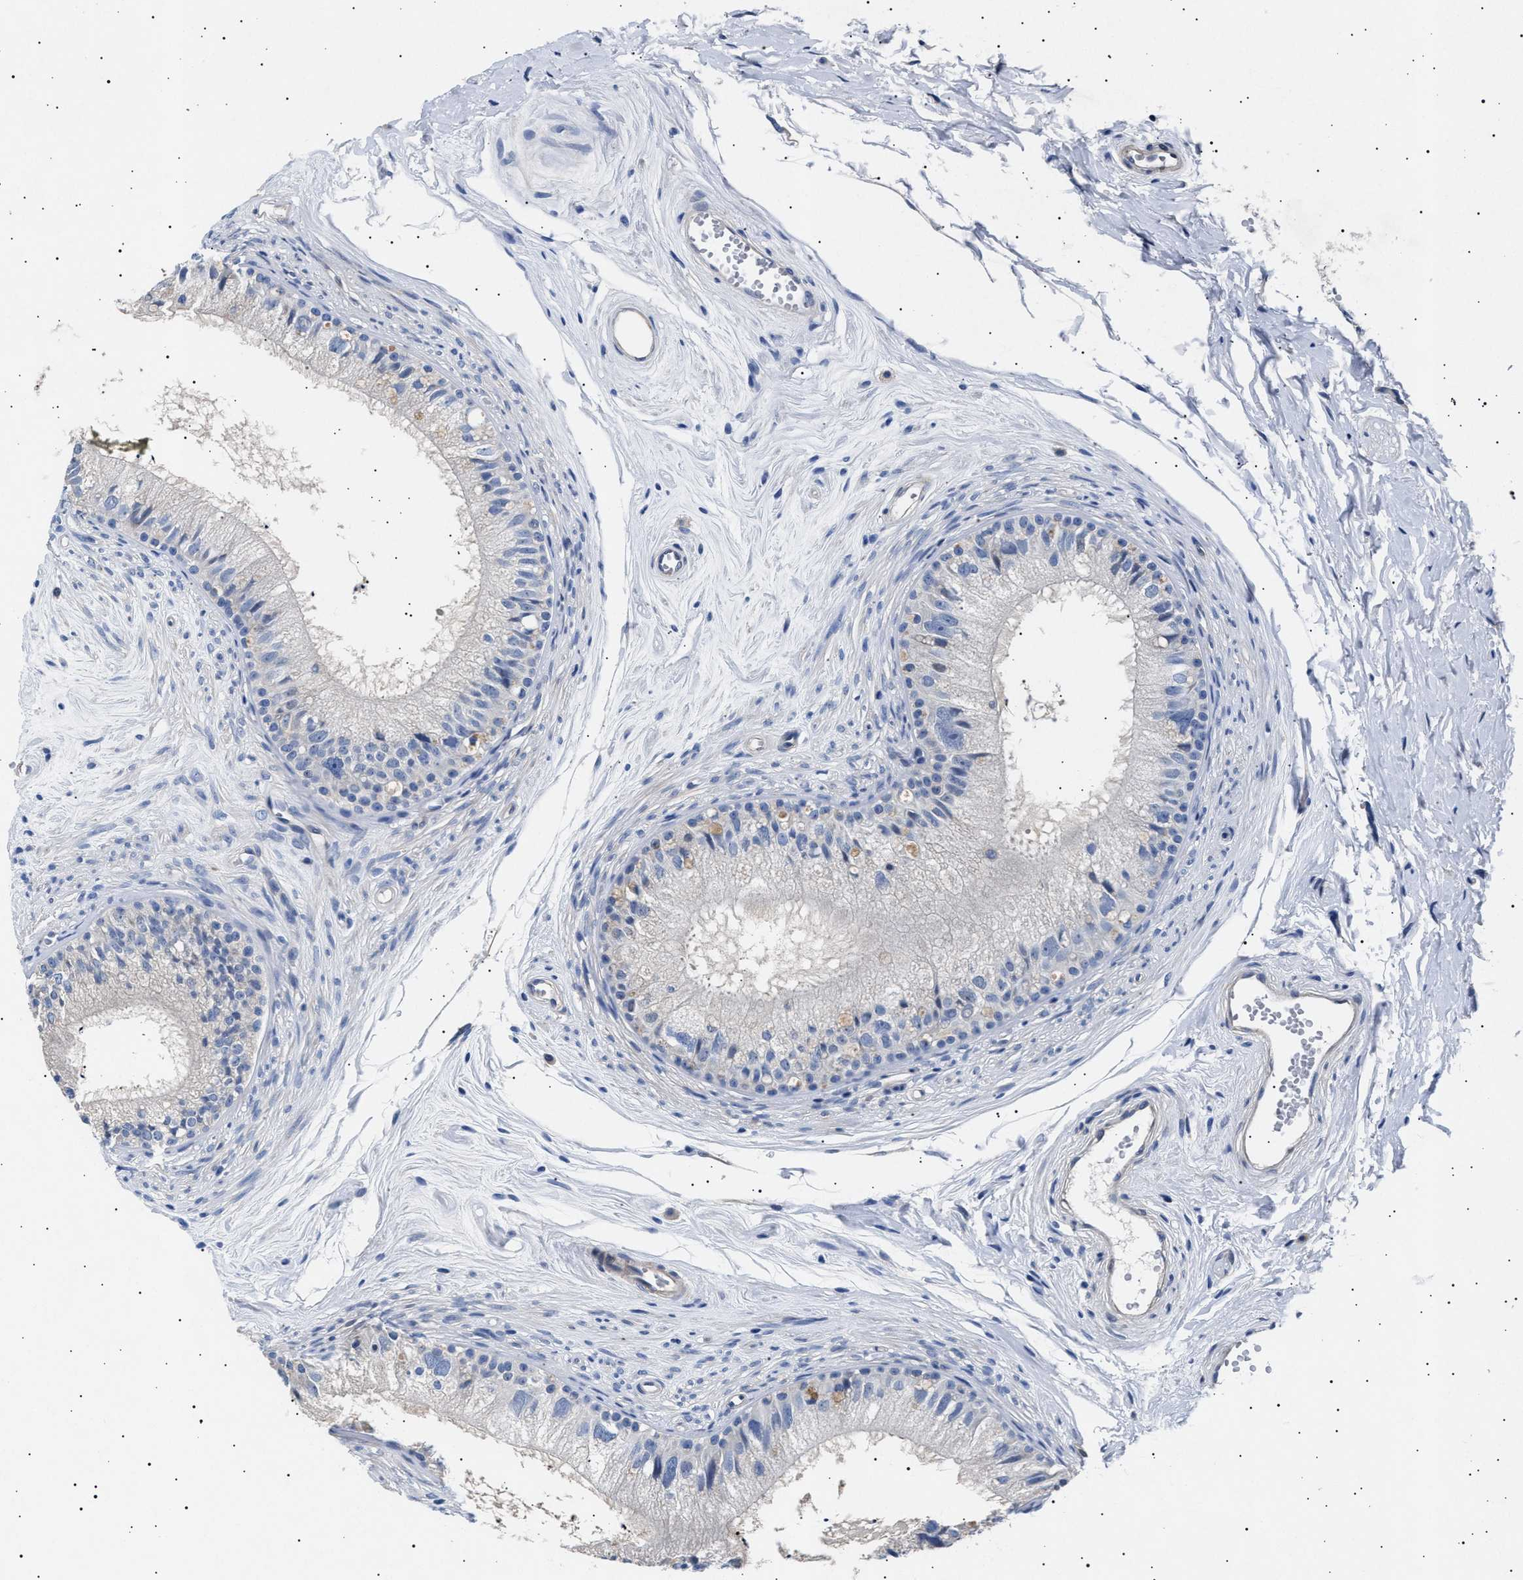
{"staining": {"intensity": "negative", "quantity": "none", "location": "none"}, "tissue": "epididymis", "cell_type": "Glandular cells", "image_type": "normal", "snomed": [{"axis": "morphology", "description": "Normal tissue, NOS"}, {"axis": "topography", "description": "Epididymis"}], "caption": "Immunohistochemical staining of benign human epididymis reveals no significant positivity in glandular cells. (DAB (3,3'-diaminobenzidine) immunohistochemistry (IHC), high magnification).", "gene": "HEMGN", "patient": {"sex": "male", "age": 56}}